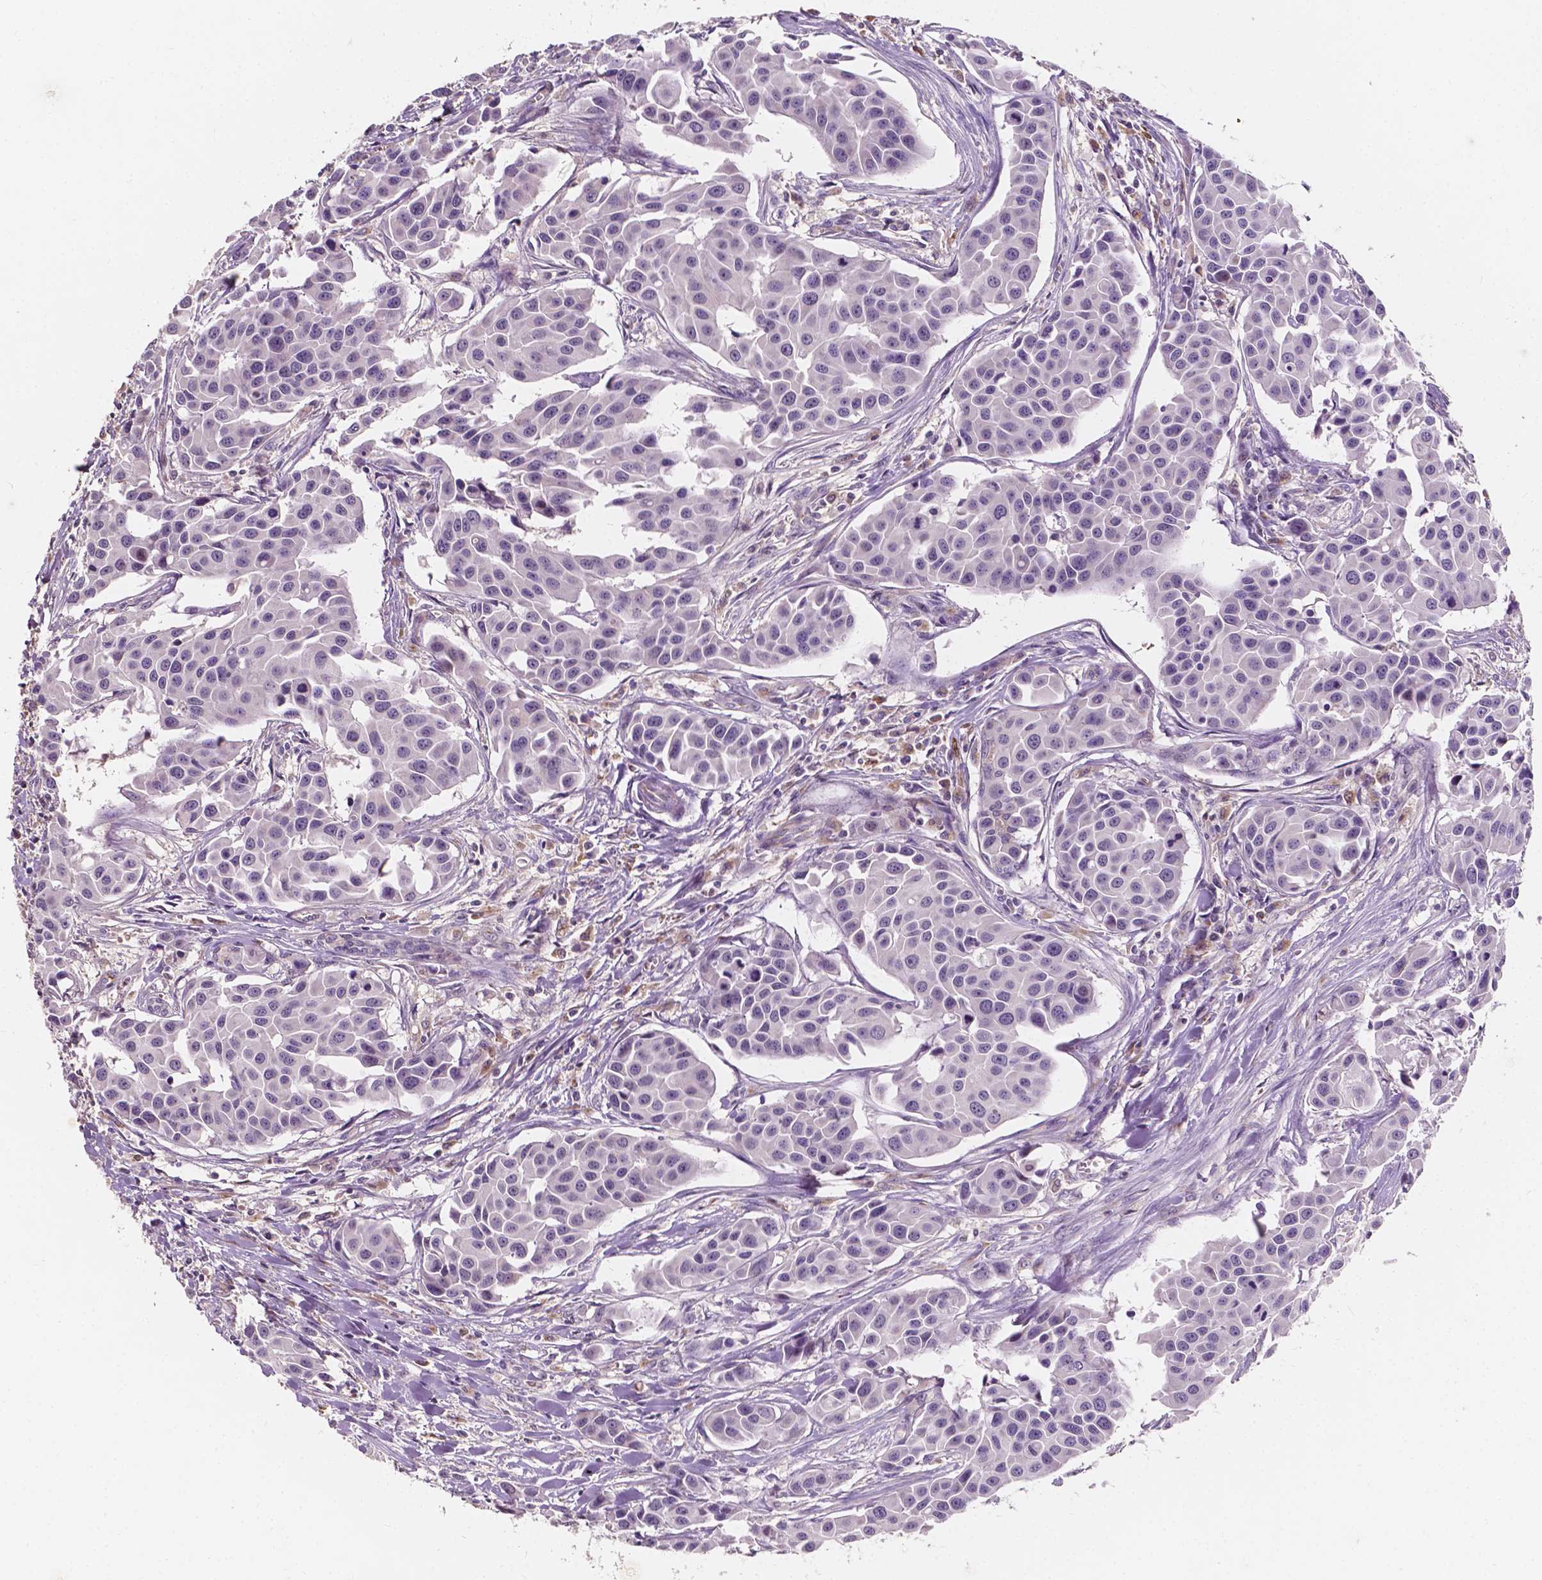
{"staining": {"intensity": "negative", "quantity": "none", "location": "none"}, "tissue": "head and neck cancer", "cell_type": "Tumor cells", "image_type": "cancer", "snomed": [{"axis": "morphology", "description": "Adenocarcinoma, NOS"}, {"axis": "topography", "description": "Head-Neck"}], "caption": "This is a micrograph of immunohistochemistry staining of head and neck adenocarcinoma, which shows no staining in tumor cells.", "gene": "SLC22A4", "patient": {"sex": "male", "age": 76}}